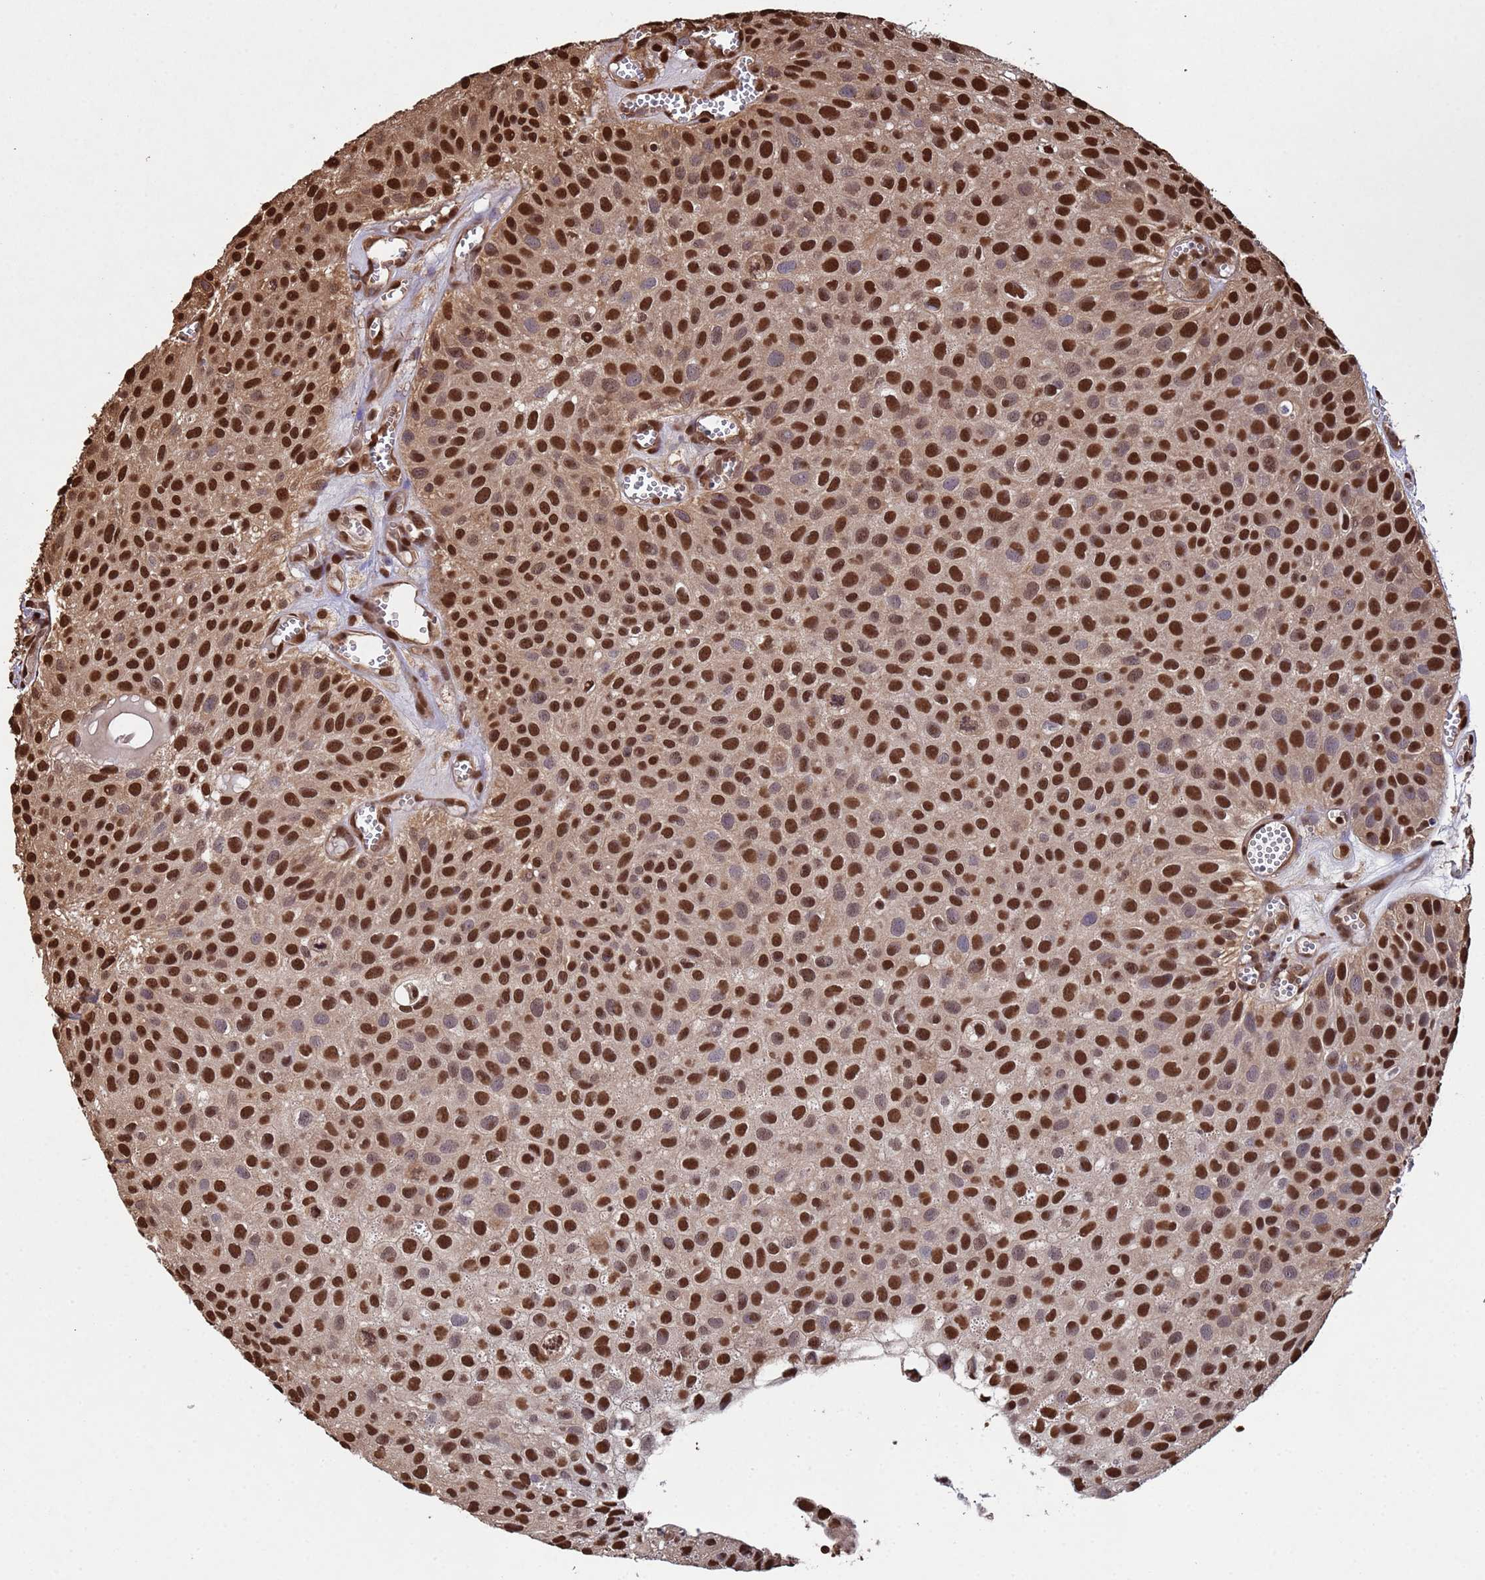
{"staining": {"intensity": "strong", "quantity": ">75%", "location": "nuclear"}, "tissue": "urothelial cancer", "cell_type": "Tumor cells", "image_type": "cancer", "snomed": [{"axis": "morphology", "description": "Urothelial carcinoma, Low grade"}, {"axis": "topography", "description": "Urinary bladder"}], "caption": "Tumor cells display high levels of strong nuclear staining in about >75% of cells in urothelial cancer. Ihc stains the protein of interest in brown and the nuclei are stained blue.", "gene": "SUMO4", "patient": {"sex": "male", "age": 88}}